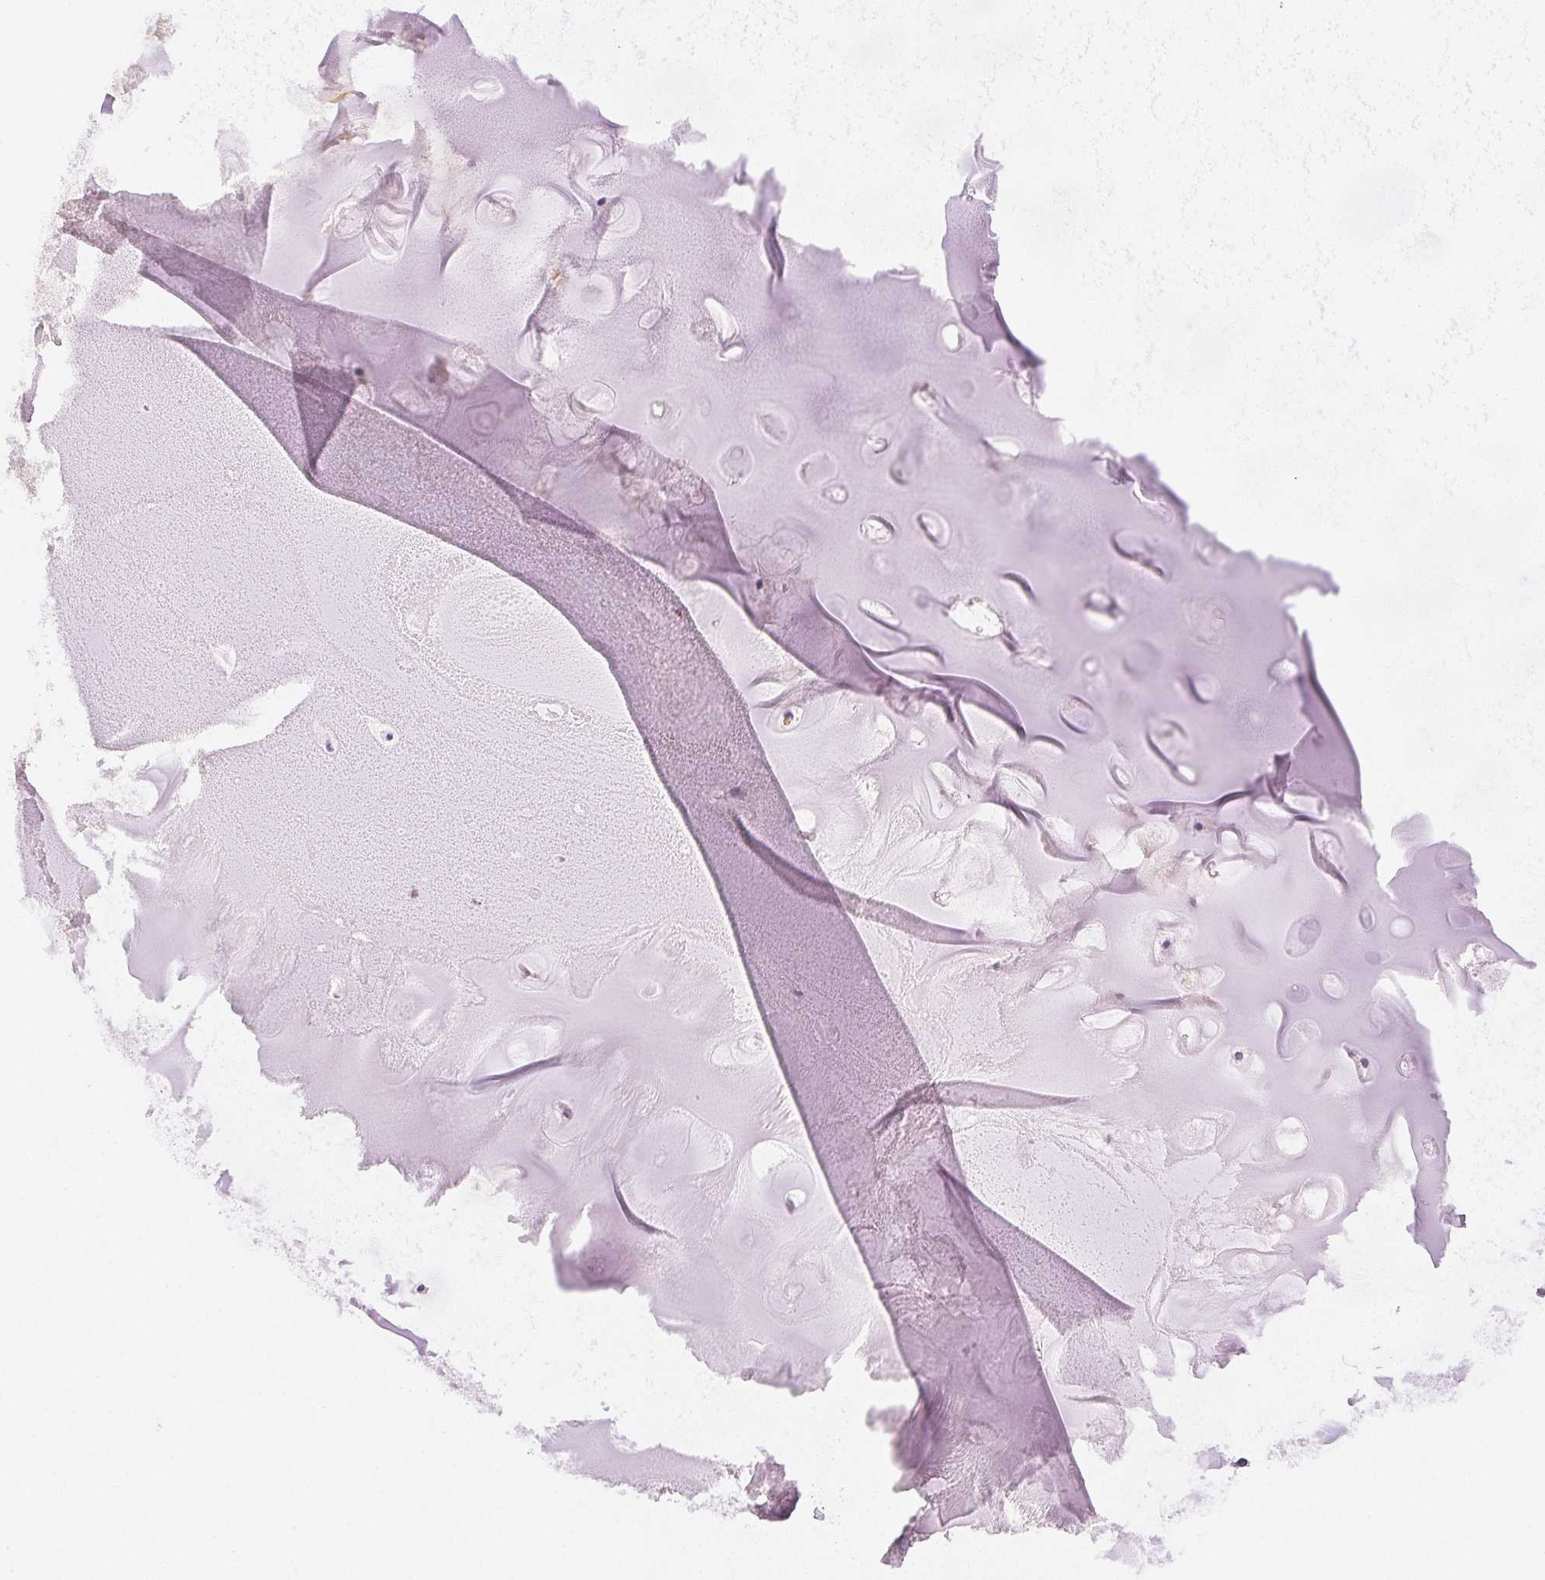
{"staining": {"intensity": "negative", "quantity": "none", "location": "none"}, "tissue": "soft tissue", "cell_type": "Chondrocytes", "image_type": "normal", "snomed": [{"axis": "morphology", "description": "Normal tissue, NOS"}, {"axis": "morphology", "description": "Squamous cell carcinoma, NOS"}, {"axis": "topography", "description": "Cartilage tissue"}, {"axis": "topography", "description": "Bronchus"}, {"axis": "topography", "description": "Lung"}], "caption": "IHC image of unremarkable soft tissue: soft tissue stained with DAB (3,3'-diaminobenzidine) displays no significant protein positivity in chondrocytes.", "gene": "SLC5A2", "patient": {"sex": "male", "age": 66}}